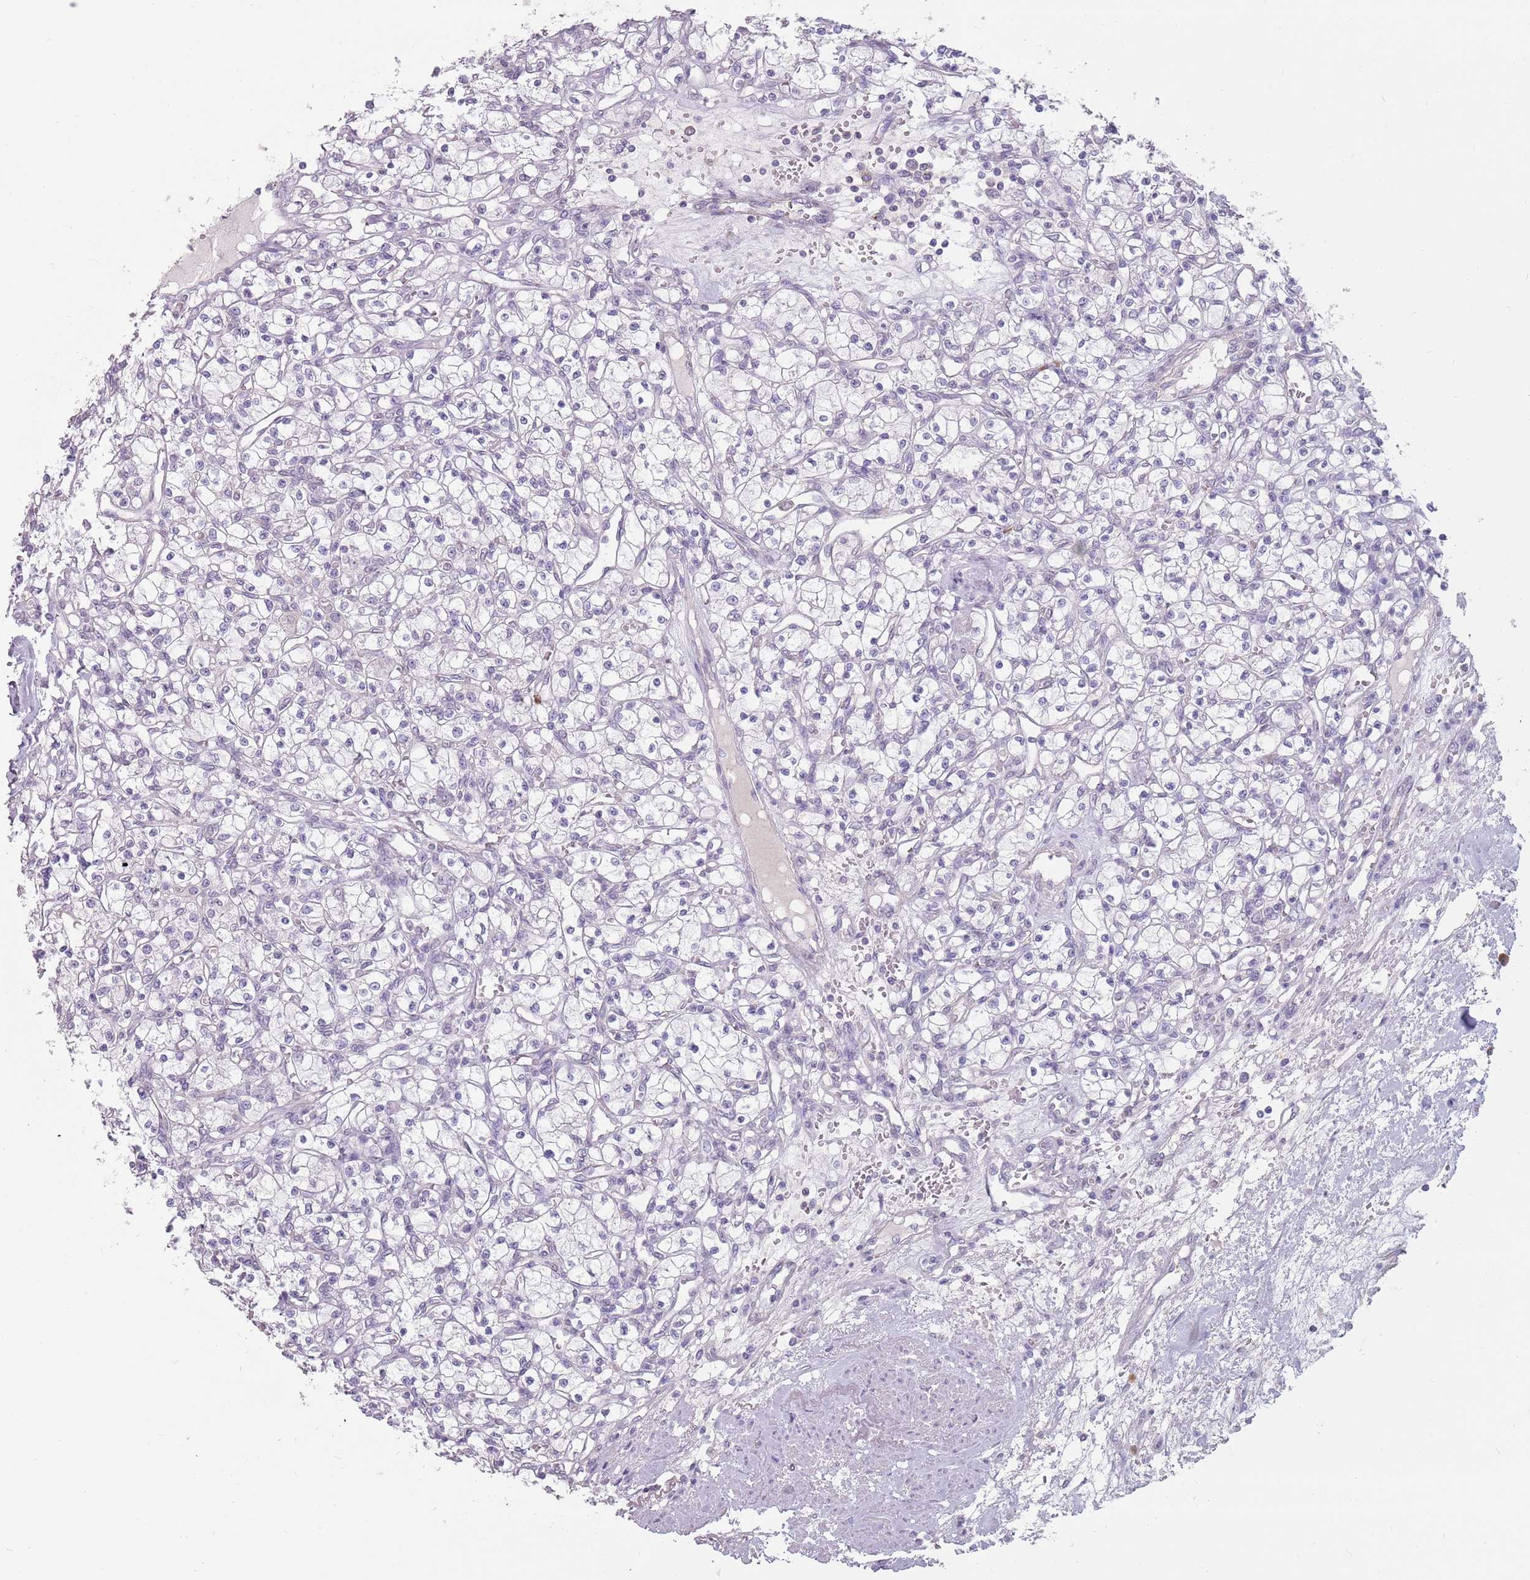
{"staining": {"intensity": "negative", "quantity": "none", "location": "none"}, "tissue": "renal cancer", "cell_type": "Tumor cells", "image_type": "cancer", "snomed": [{"axis": "morphology", "description": "Adenocarcinoma, NOS"}, {"axis": "topography", "description": "Kidney"}], "caption": "The photomicrograph shows no significant expression in tumor cells of renal adenocarcinoma.", "gene": "STYK1", "patient": {"sex": "female", "age": 59}}